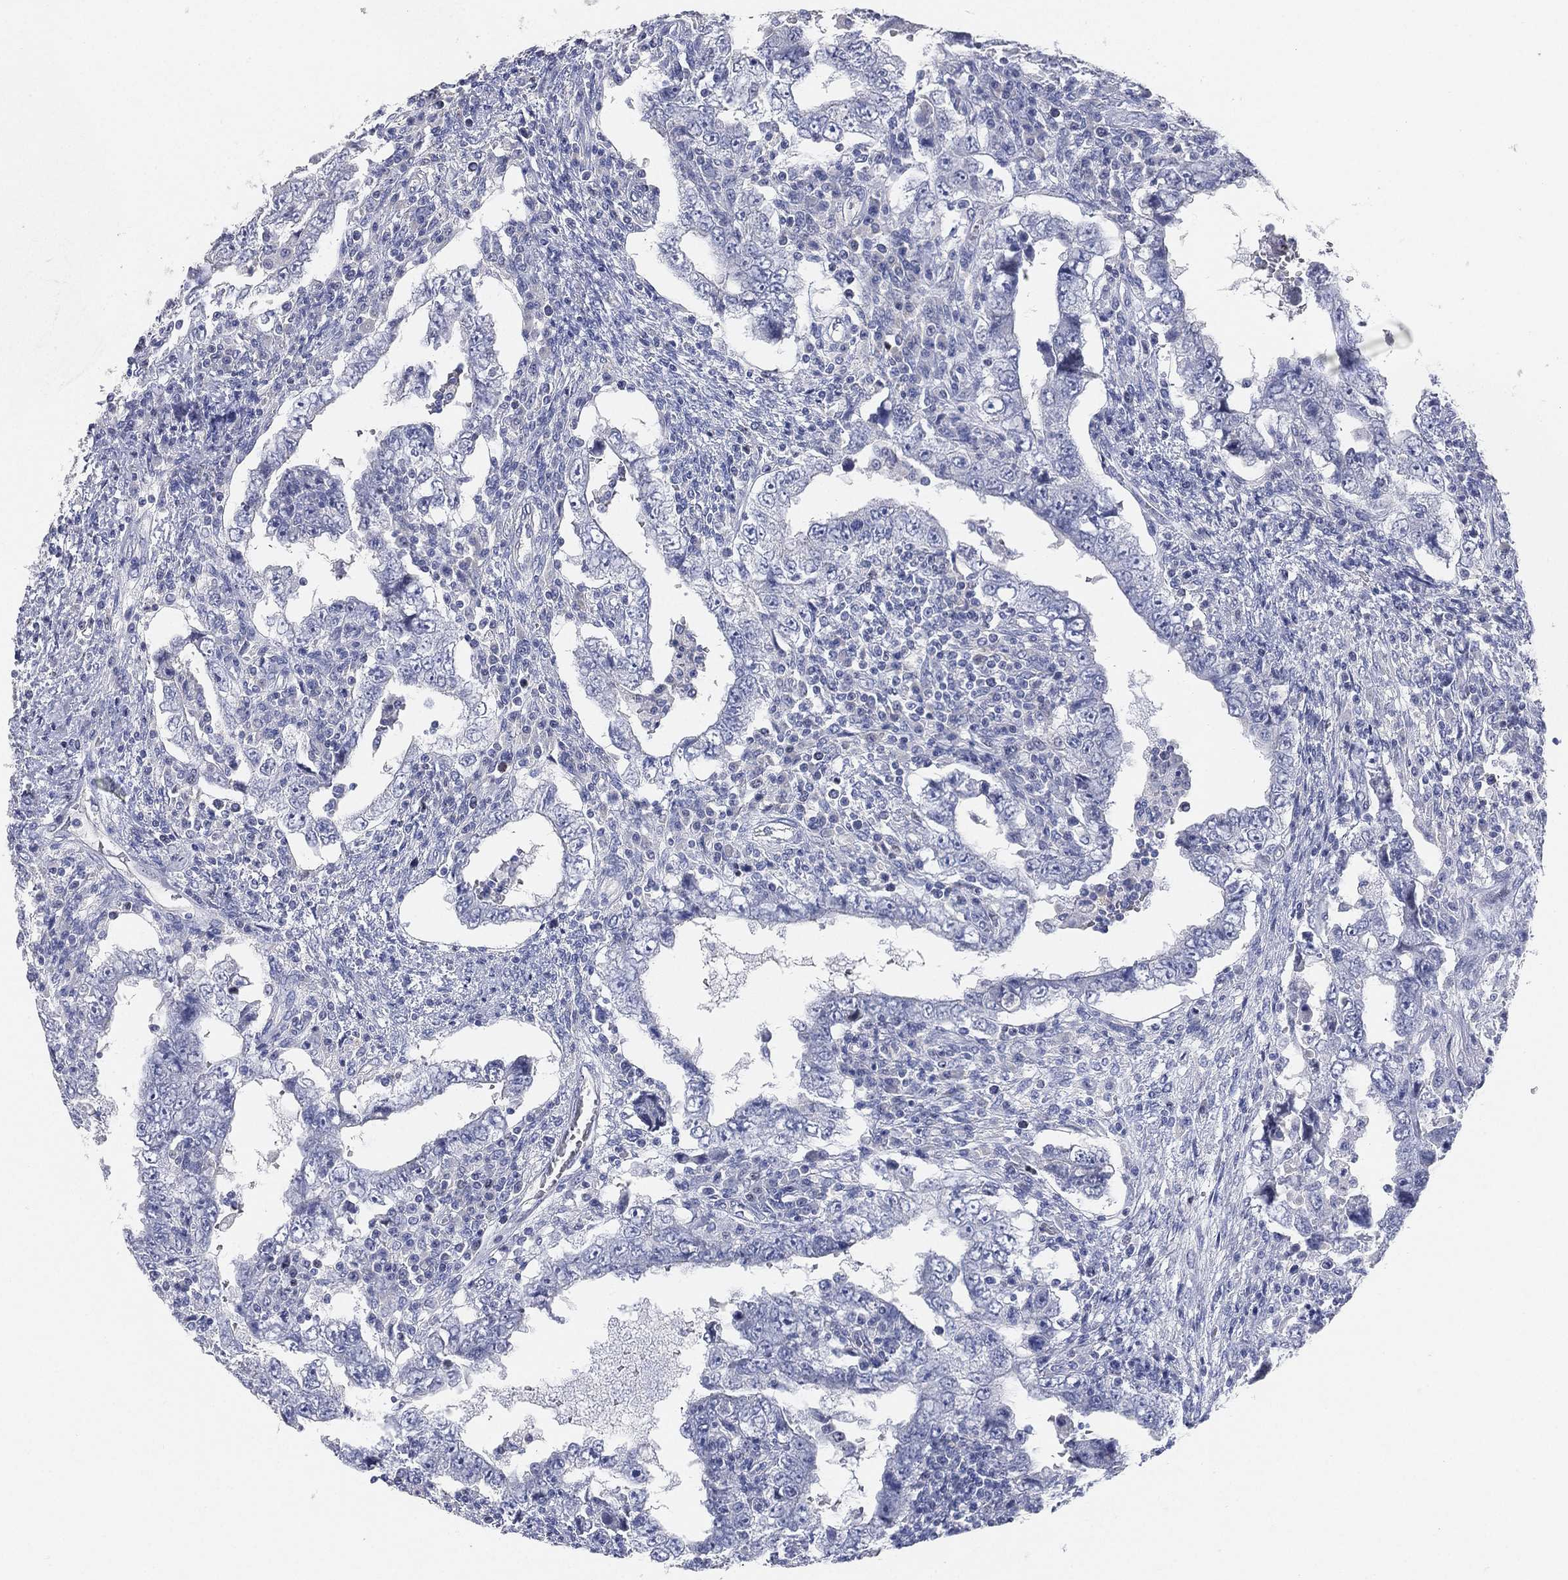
{"staining": {"intensity": "negative", "quantity": "none", "location": "none"}, "tissue": "testis cancer", "cell_type": "Tumor cells", "image_type": "cancer", "snomed": [{"axis": "morphology", "description": "Carcinoma, Embryonal, NOS"}, {"axis": "topography", "description": "Testis"}], "caption": "IHC histopathology image of neoplastic tissue: testis embryonal carcinoma stained with DAB (3,3'-diaminobenzidine) displays no significant protein staining in tumor cells.", "gene": "FAM187B", "patient": {"sex": "male", "age": 26}}